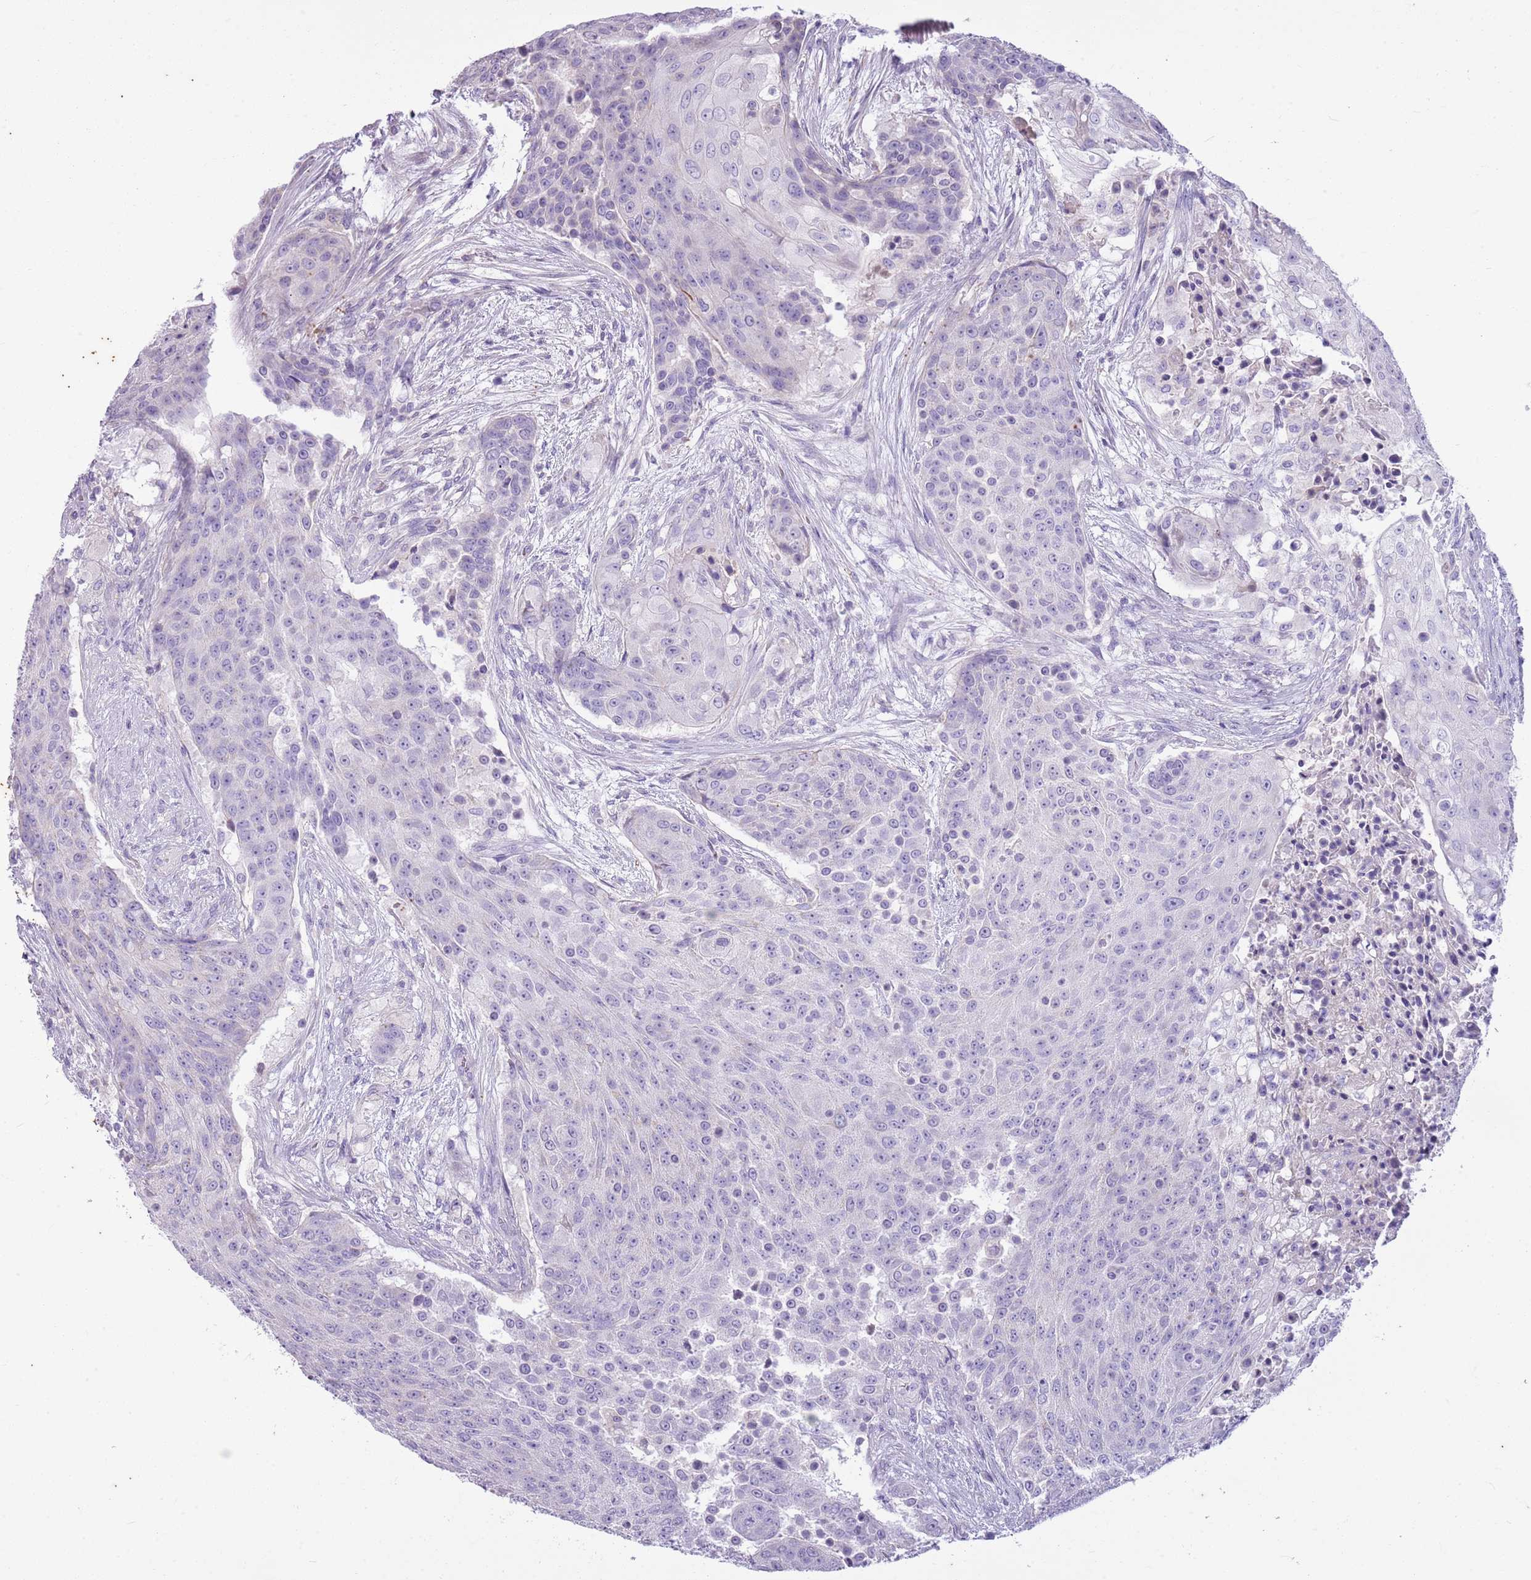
{"staining": {"intensity": "negative", "quantity": "none", "location": "none"}, "tissue": "urothelial cancer", "cell_type": "Tumor cells", "image_type": "cancer", "snomed": [{"axis": "morphology", "description": "Urothelial carcinoma, High grade"}, {"axis": "topography", "description": "Urinary bladder"}], "caption": "Immunohistochemical staining of high-grade urothelial carcinoma reveals no significant positivity in tumor cells. (Brightfield microscopy of DAB (3,3'-diaminobenzidine) IHC at high magnification).", "gene": "CNPPD1", "patient": {"sex": "female", "age": 63}}